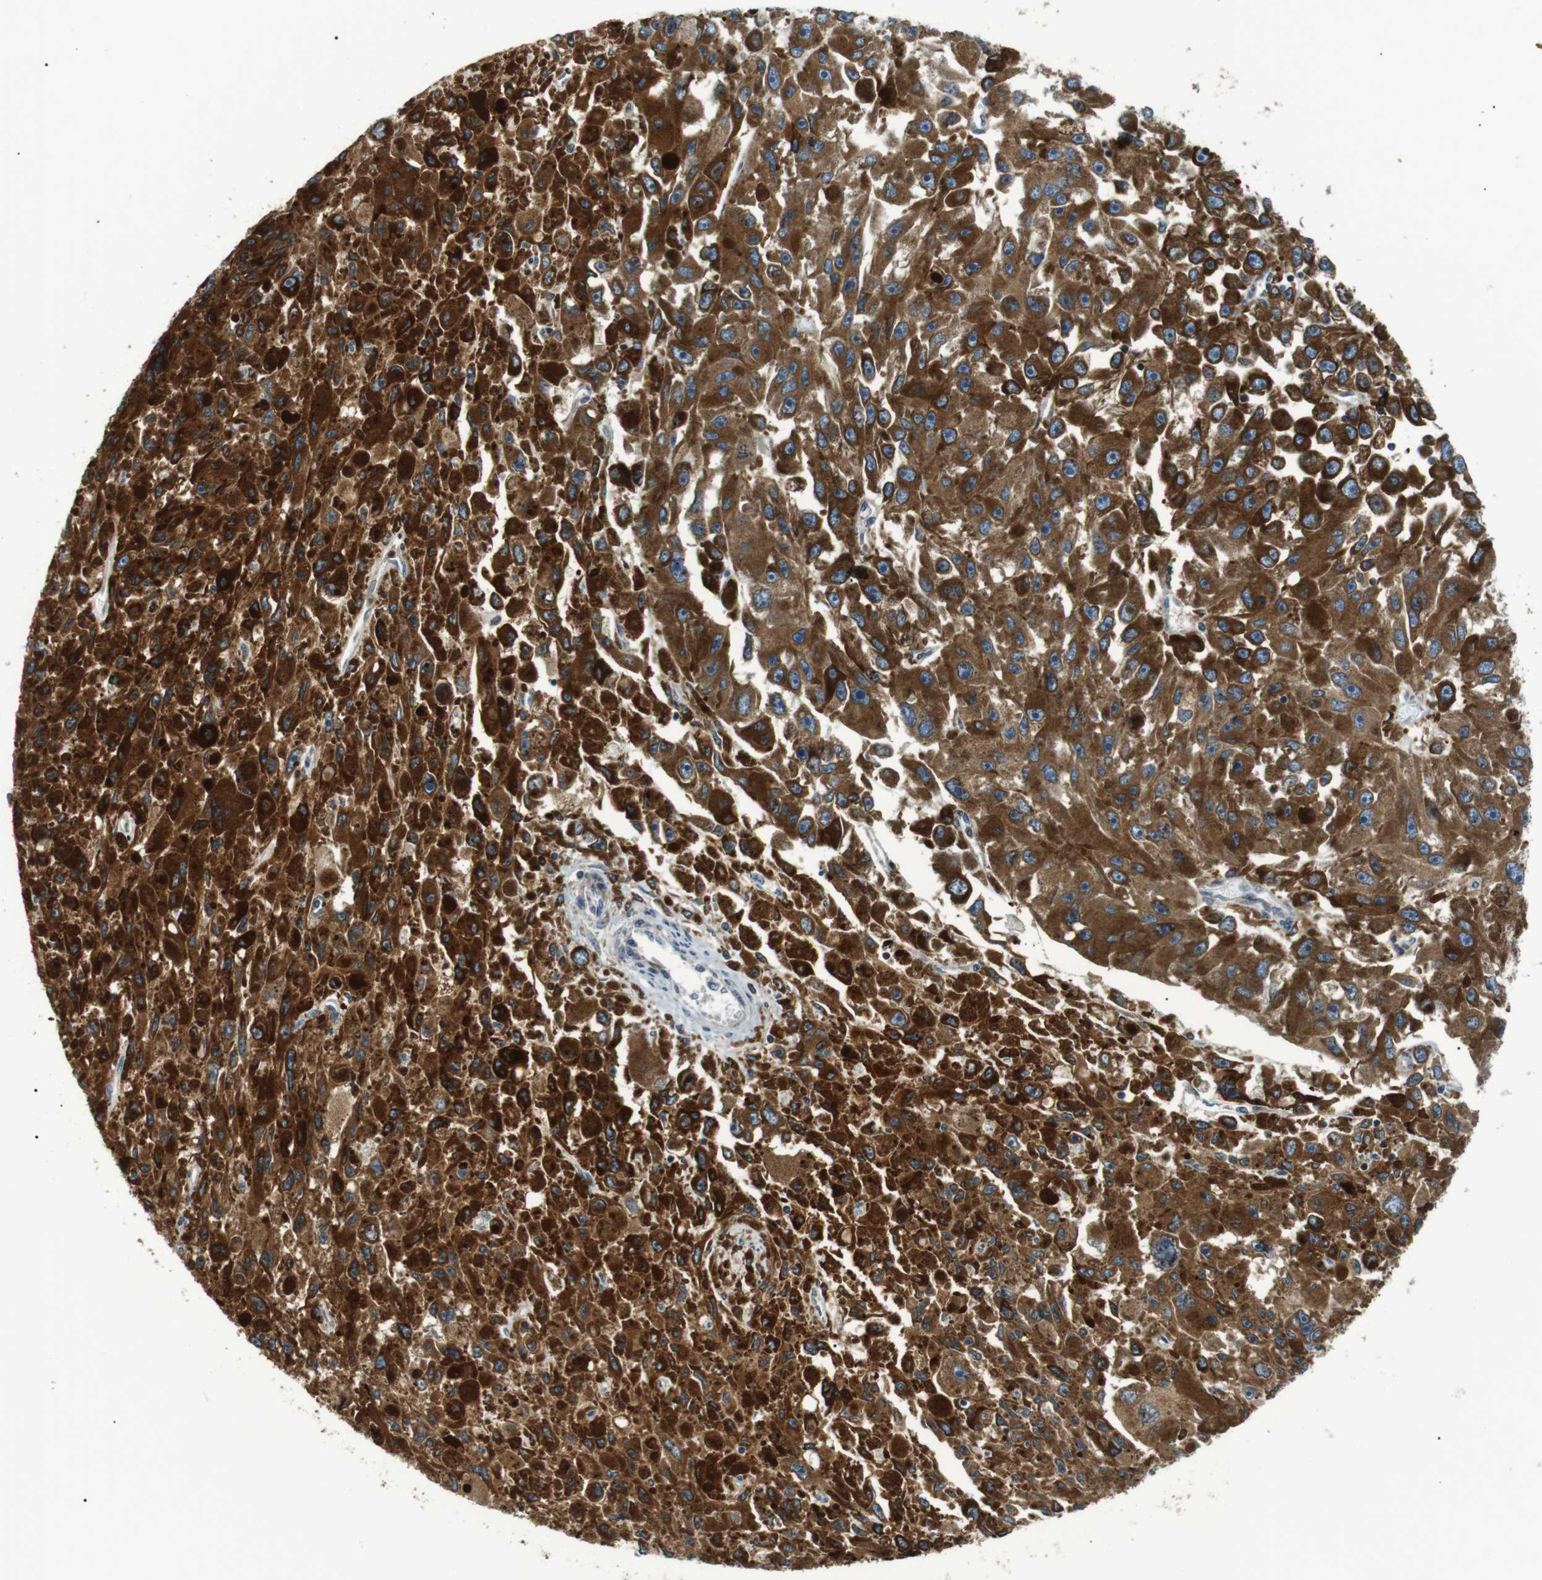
{"staining": {"intensity": "strong", "quantity": ">75%", "location": "cytoplasmic/membranous"}, "tissue": "melanoma", "cell_type": "Tumor cells", "image_type": "cancer", "snomed": [{"axis": "morphology", "description": "Malignant melanoma, NOS"}, {"axis": "topography", "description": "Skin"}], "caption": "Immunohistochemistry micrograph of melanoma stained for a protein (brown), which displays high levels of strong cytoplasmic/membranous positivity in approximately >75% of tumor cells.", "gene": "RAB9A", "patient": {"sex": "female", "age": 104}}